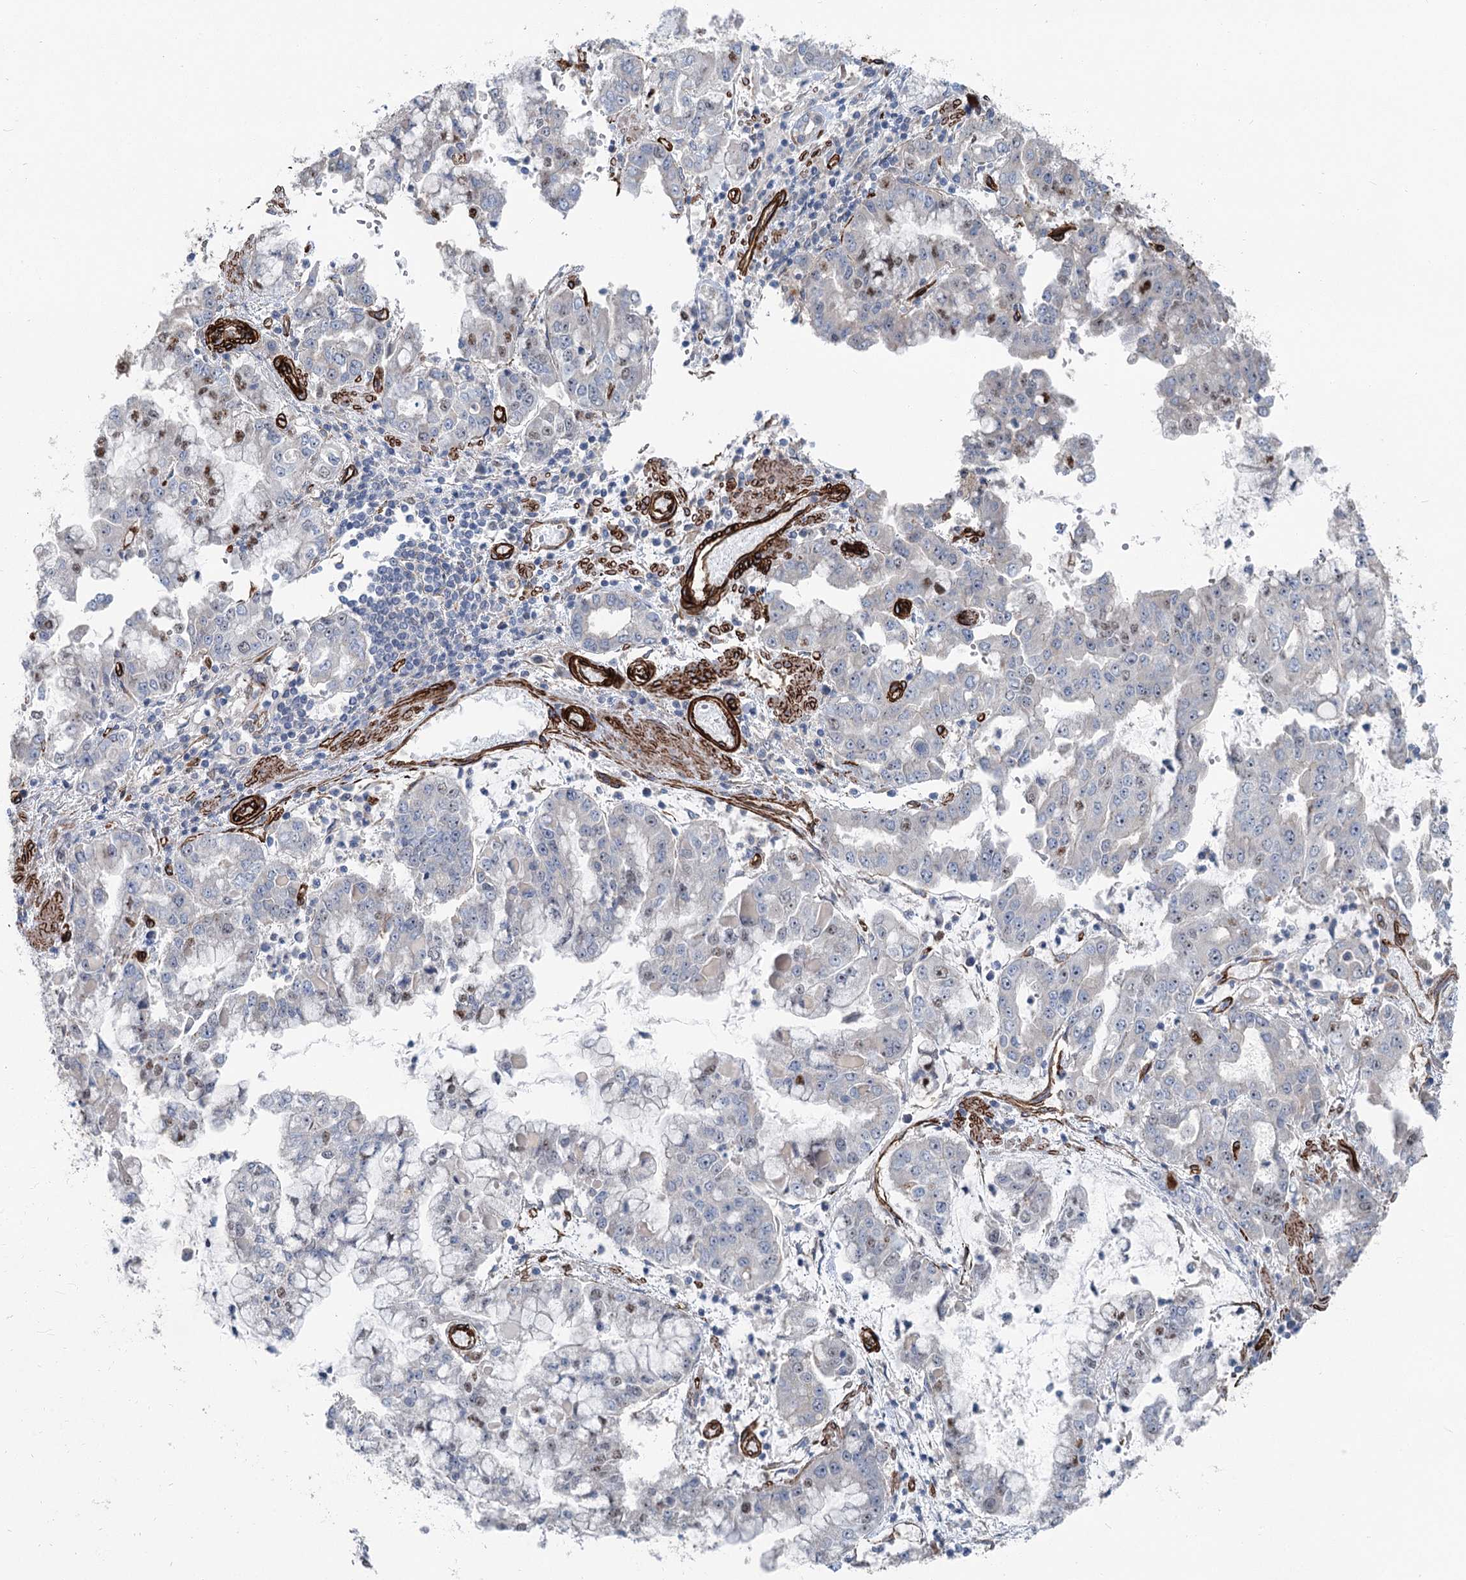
{"staining": {"intensity": "weak", "quantity": "25%-75%", "location": "nuclear"}, "tissue": "stomach cancer", "cell_type": "Tumor cells", "image_type": "cancer", "snomed": [{"axis": "morphology", "description": "Adenocarcinoma, NOS"}, {"axis": "topography", "description": "Stomach"}], "caption": "A micrograph showing weak nuclear positivity in approximately 25%-75% of tumor cells in stomach cancer, as visualized by brown immunohistochemical staining.", "gene": "IQSEC1", "patient": {"sex": "male", "age": 76}}